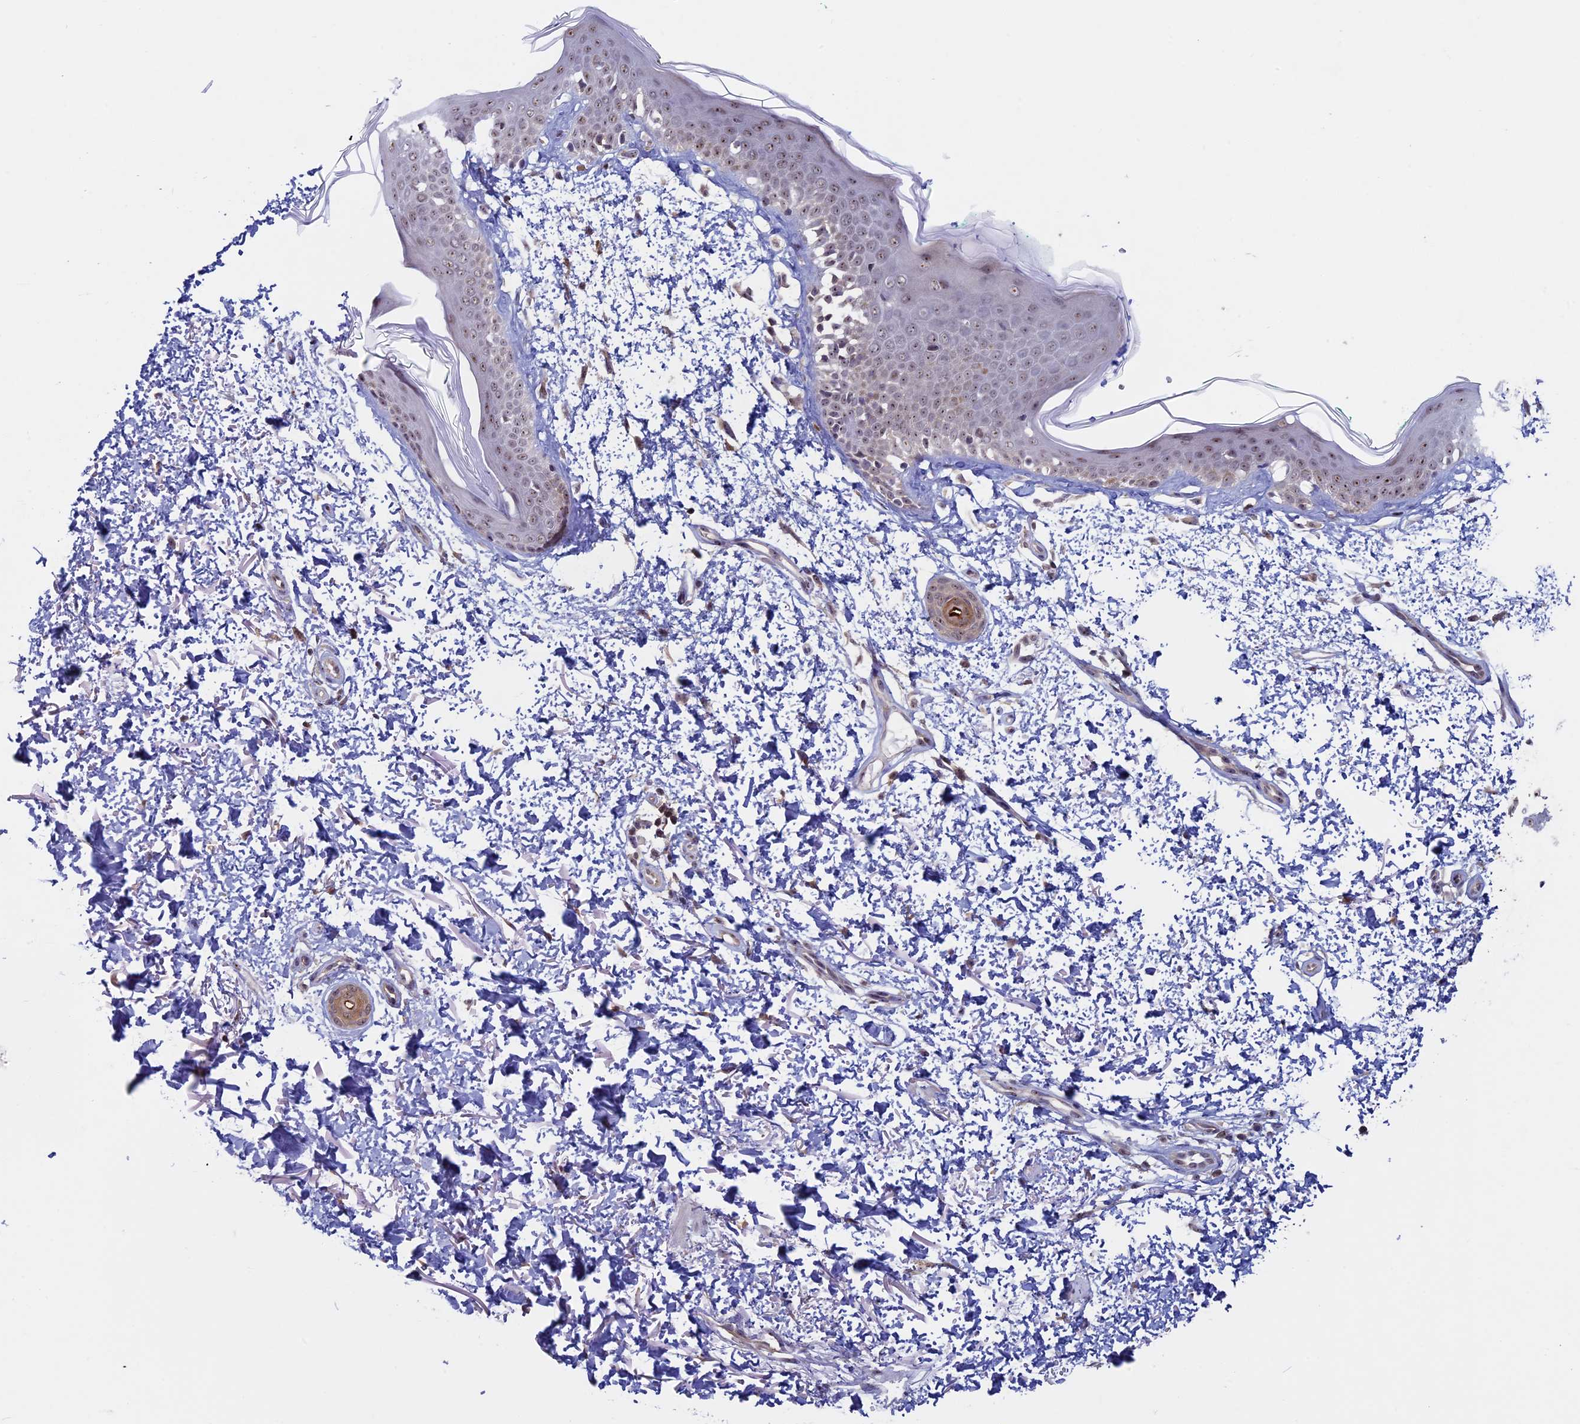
{"staining": {"intensity": "weak", "quantity": ">75%", "location": "nuclear"}, "tissue": "skin", "cell_type": "Fibroblasts", "image_type": "normal", "snomed": [{"axis": "morphology", "description": "Normal tissue, NOS"}, {"axis": "topography", "description": "Skin"}], "caption": "Immunohistochemistry photomicrograph of normal human skin stained for a protein (brown), which shows low levels of weak nuclear expression in about >75% of fibroblasts.", "gene": "SPIRE1", "patient": {"sex": "male", "age": 66}}